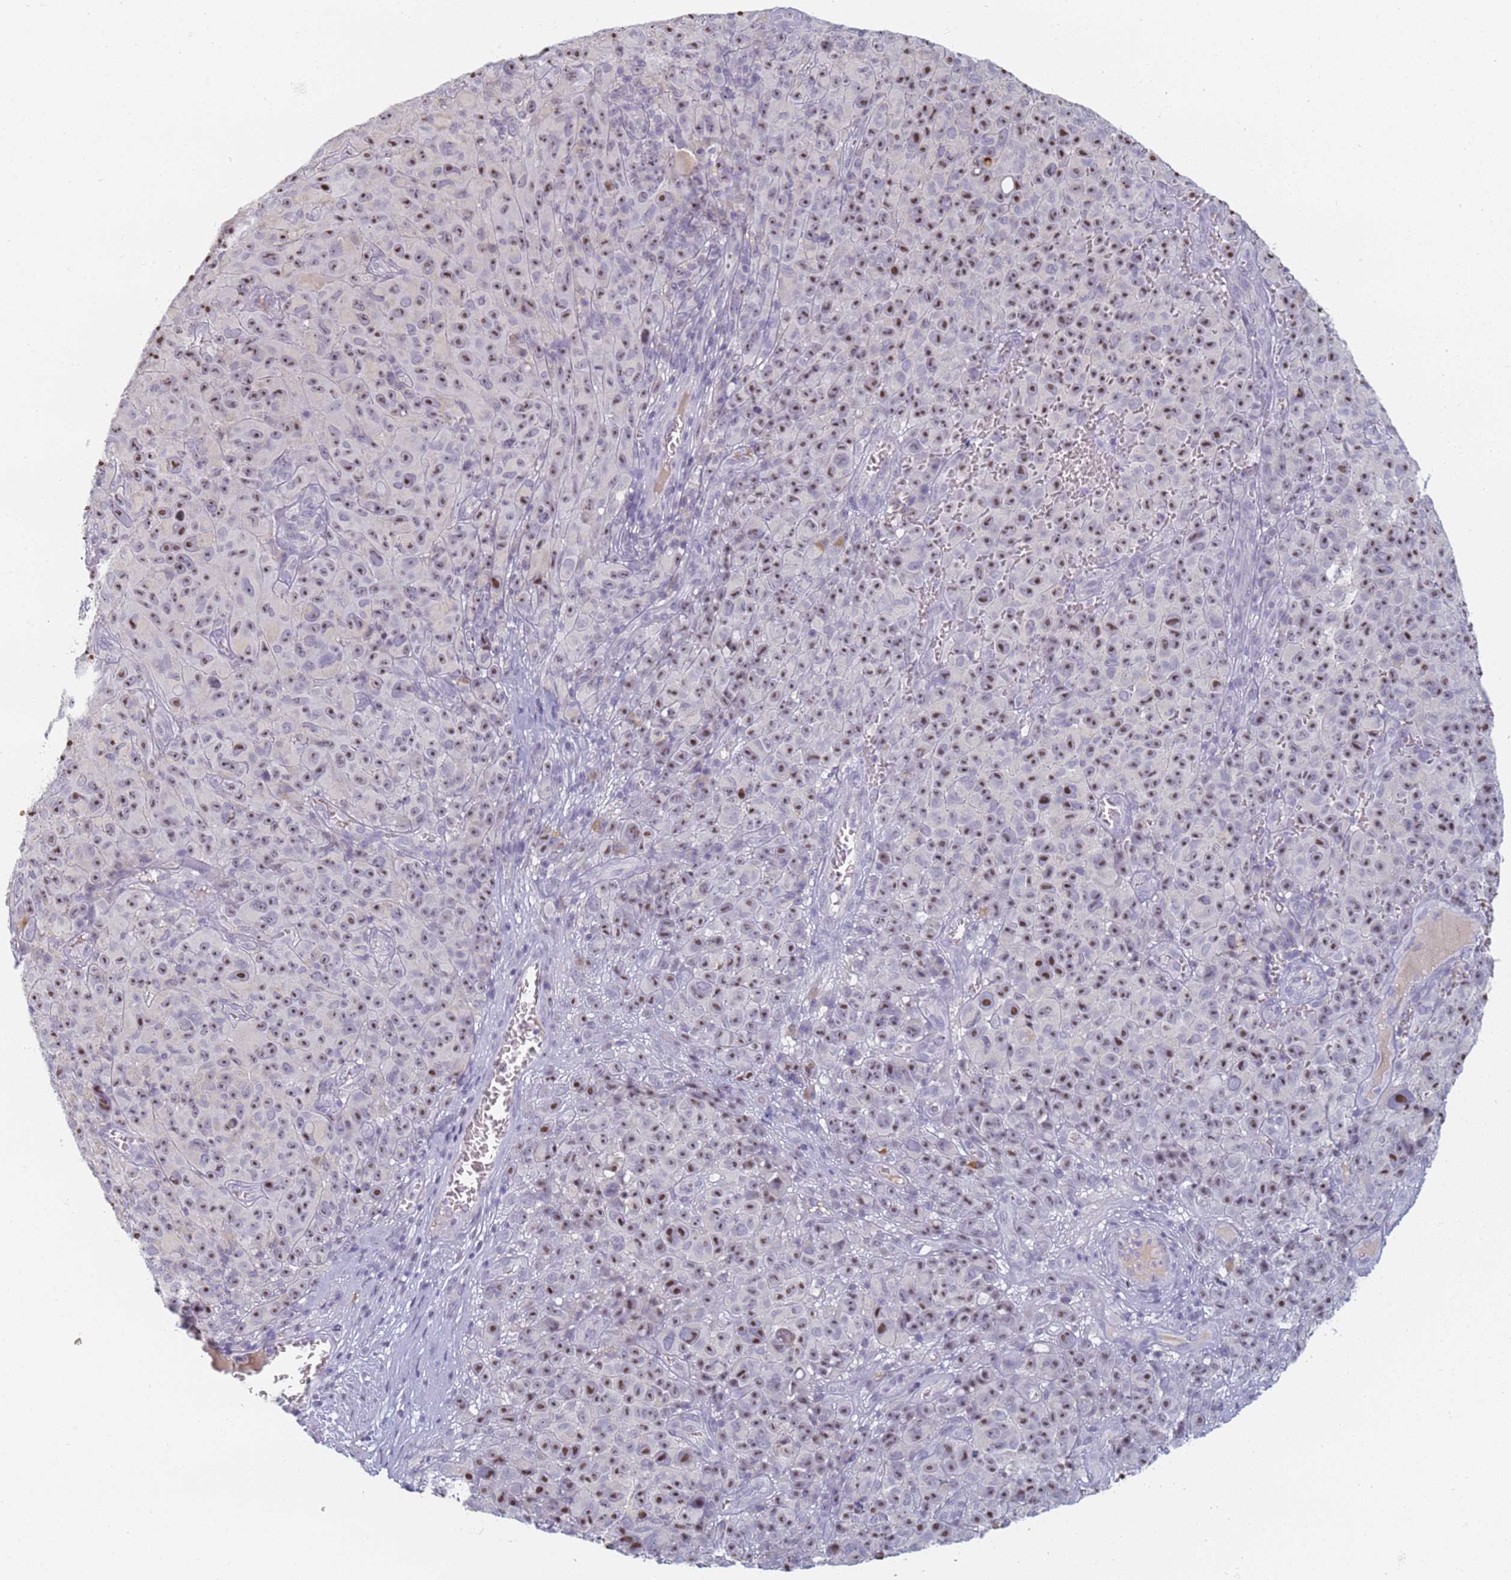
{"staining": {"intensity": "moderate", "quantity": ">75%", "location": "nuclear"}, "tissue": "melanoma", "cell_type": "Tumor cells", "image_type": "cancer", "snomed": [{"axis": "morphology", "description": "Malignant melanoma, NOS"}, {"axis": "topography", "description": "Skin"}], "caption": "Human malignant melanoma stained with a brown dye reveals moderate nuclear positive expression in approximately >75% of tumor cells.", "gene": "SLC38A9", "patient": {"sex": "female", "age": 82}}